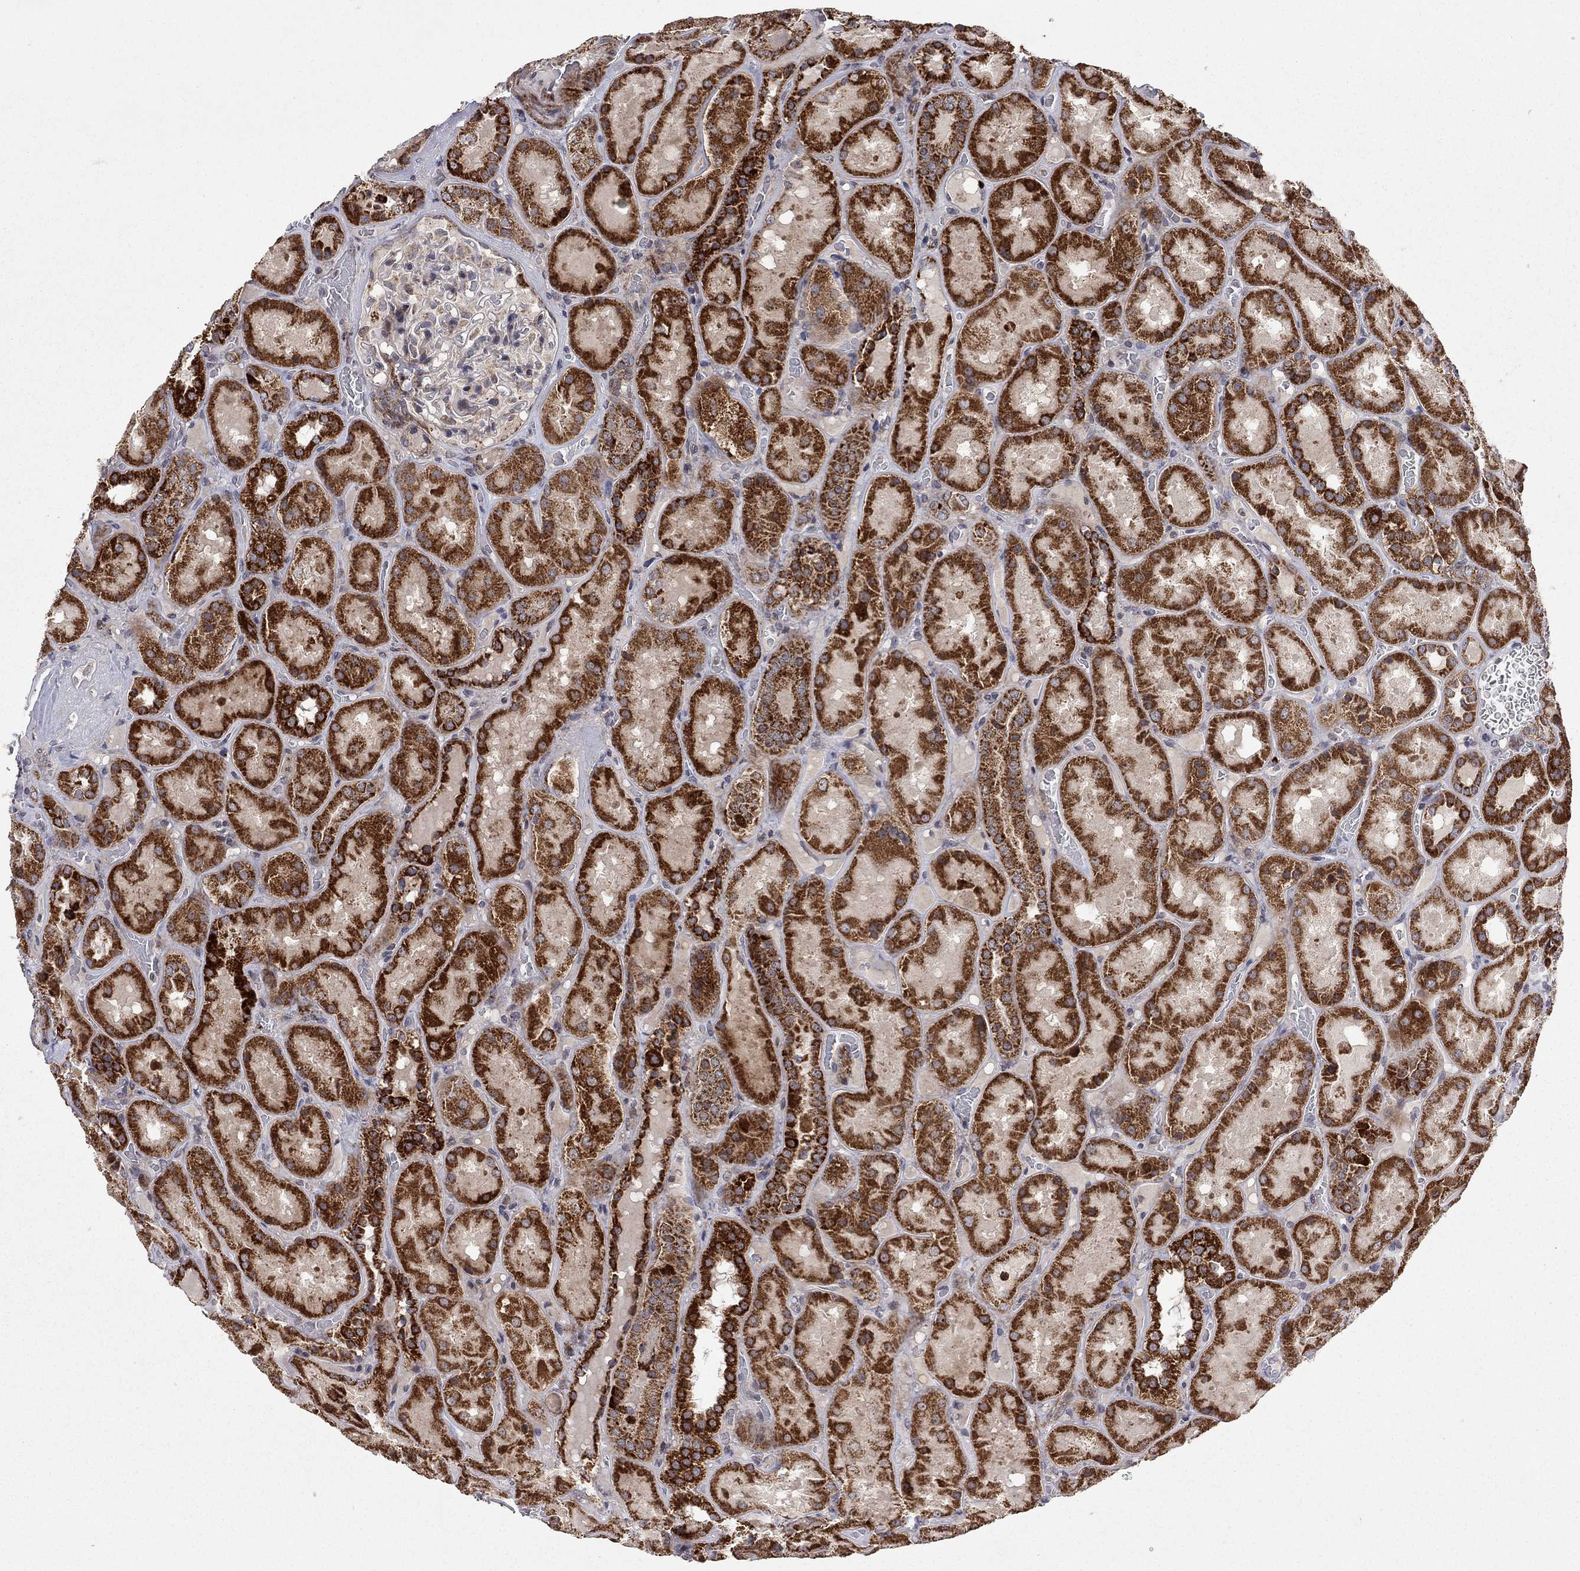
{"staining": {"intensity": "weak", "quantity": "<25%", "location": "cytoplasmic/membranous"}, "tissue": "kidney", "cell_type": "Cells in glomeruli", "image_type": "normal", "snomed": [{"axis": "morphology", "description": "Normal tissue, NOS"}, {"axis": "topography", "description": "Kidney"}], "caption": "Cells in glomeruli are negative for protein expression in unremarkable human kidney.", "gene": "IDS", "patient": {"sex": "male", "age": 73}}